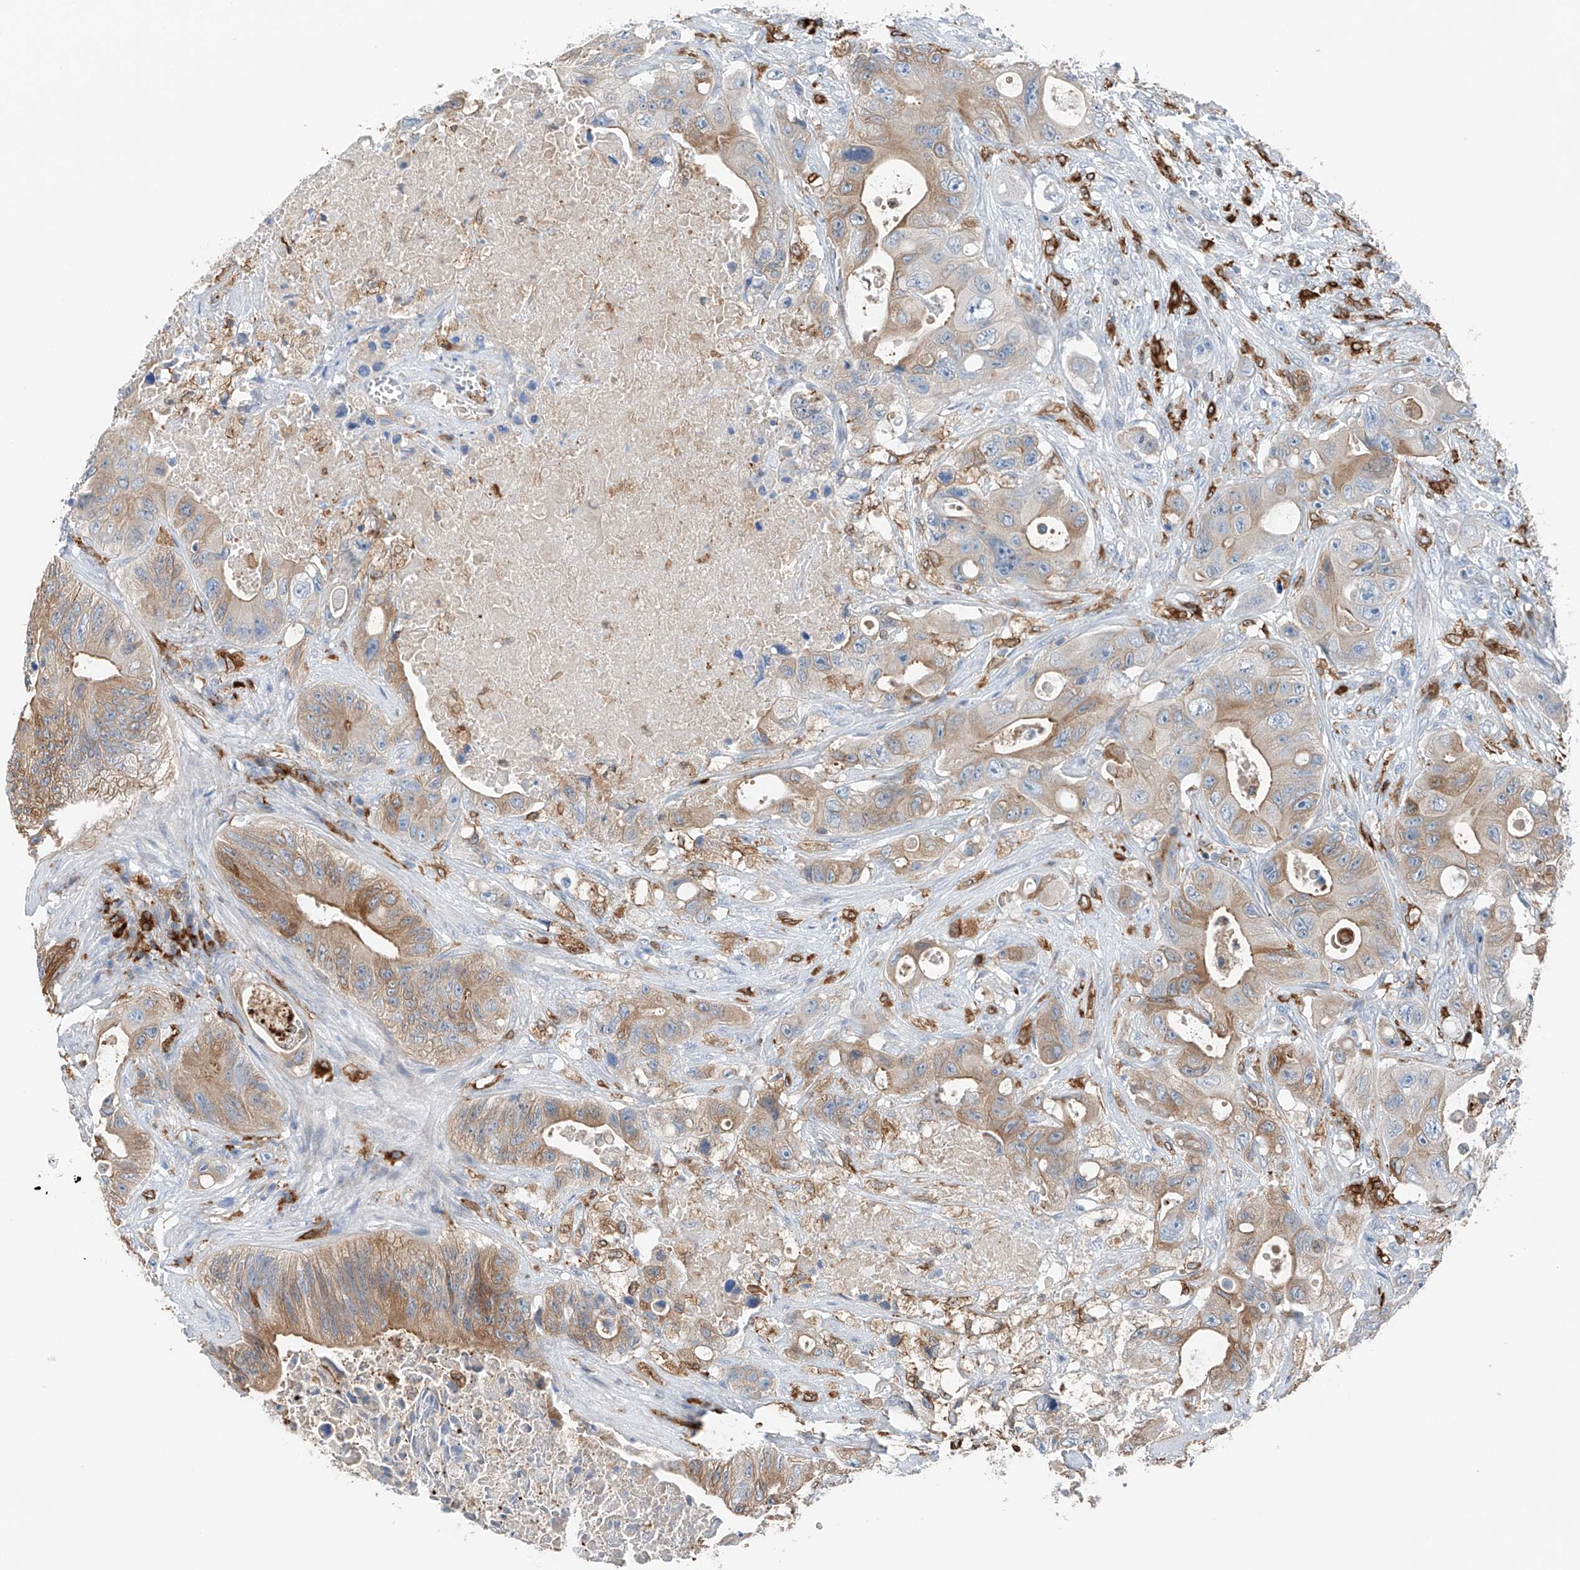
{"staining": {"intensity": "moderate", "quantity": ">75%", "location": "cytoplasmic/membranous"}, "tissue": "colorectal cancer", "cell_type": "Tumor cells", "image_type": "cancer", "snomed": [{"axis": "morphology", "description": "Adenocarcinoma, NOS"}, {"axis": "topography", "description": "Colon"}], "caption": "A brown stain shows moderate cytoplasmic/membranous expression of a protein in colorectal adenocarcinoma tumor cells.", "gene": "TBXAS1", "patient": {"sex": "female", "age": 46}}